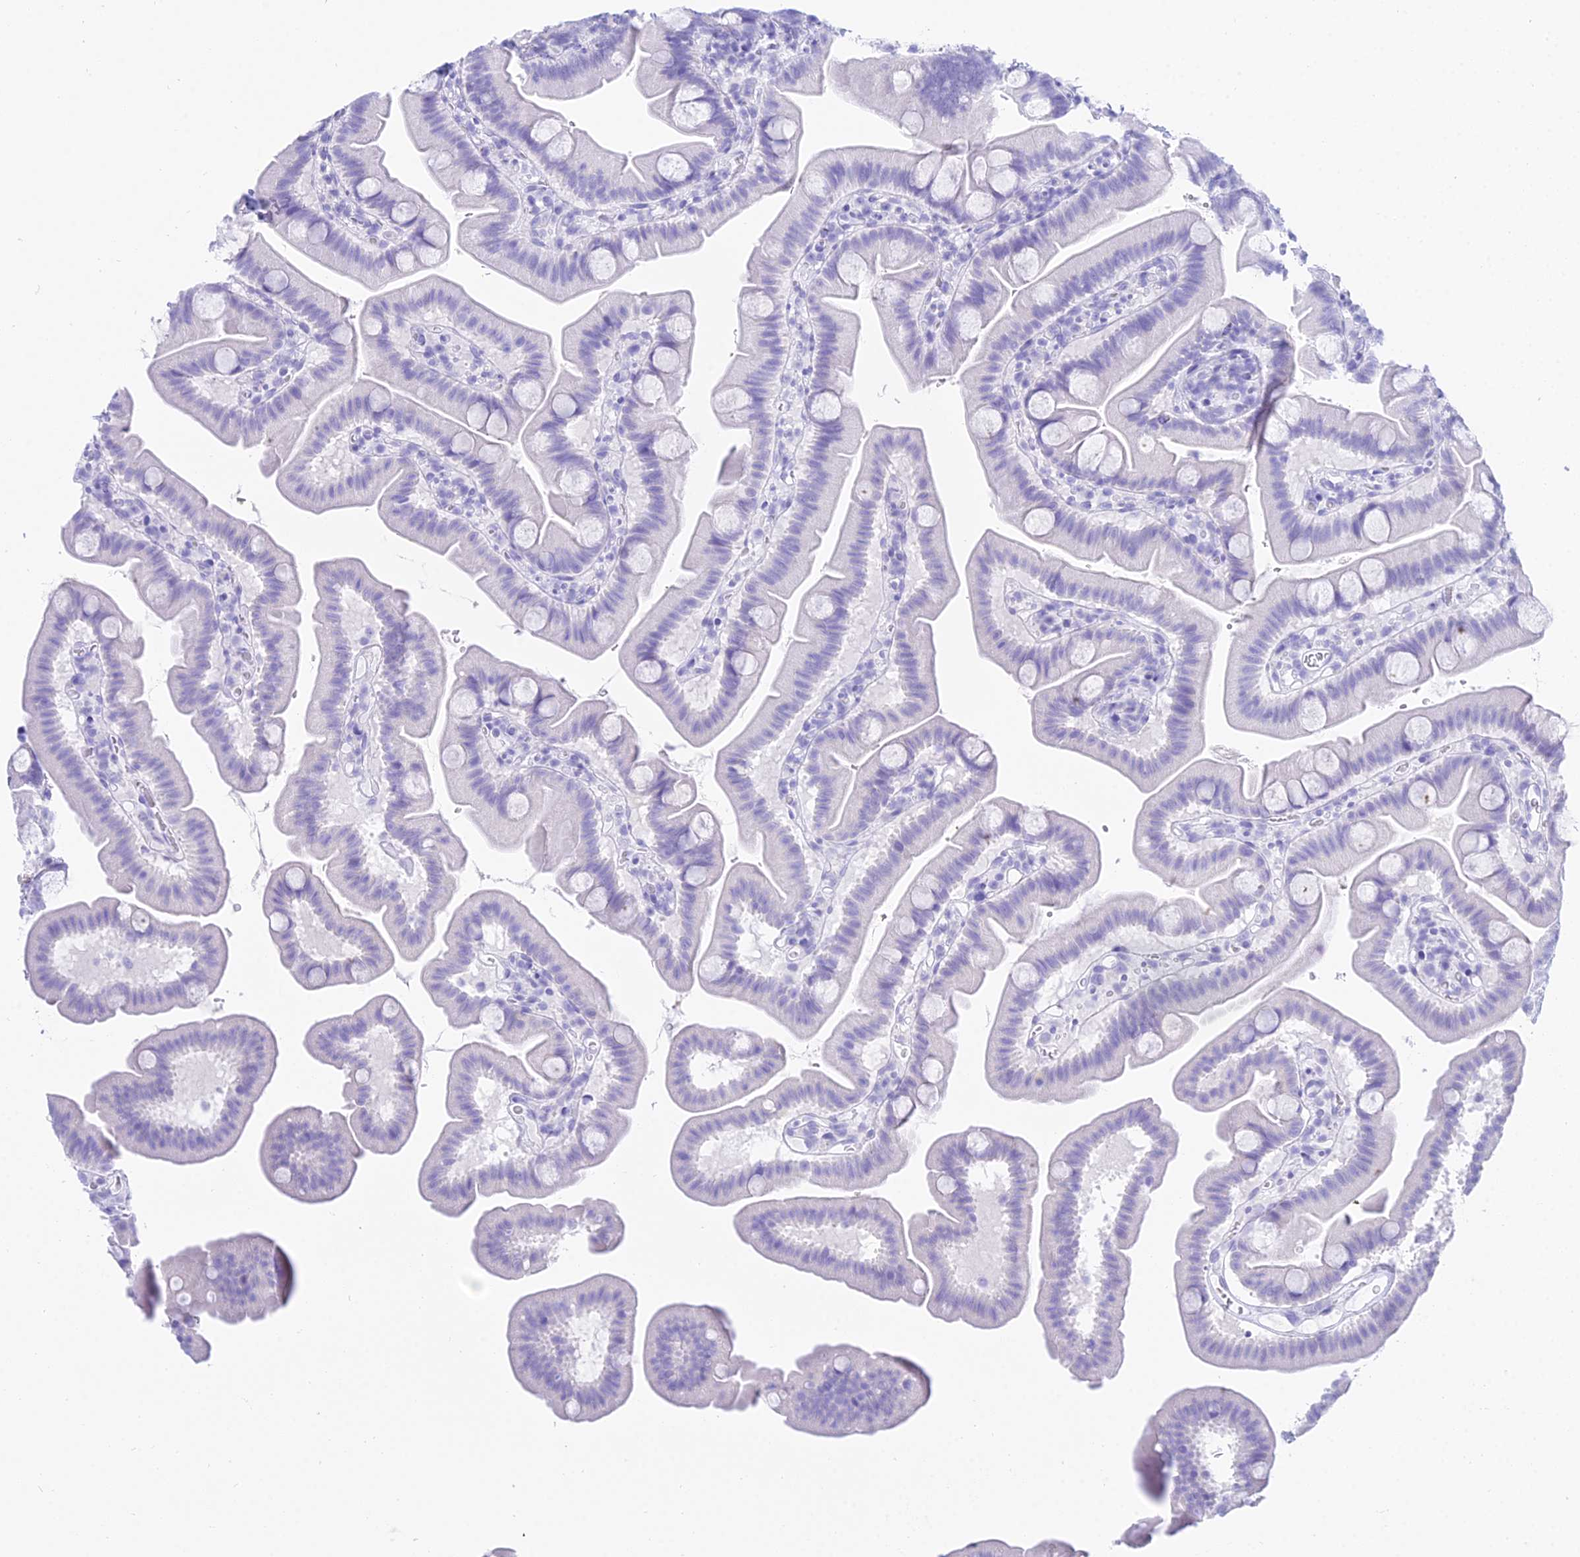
{"staining": {"intensity": "negative", "quantity": "none", "location": "none"}, "tissue": "small intestine", "cell_type": "Glandular cells", "image_type": "normal", "snomed": [{"axis": "morphology", "description": "Normal tissue, NOS"}, {"axis": "topography", "description": "Small intestine"}], "caption": "IHC of benign small intestine demonstrates no positivity in glandular cells.", "gene": "PATE4", "patient": {"sex": "female", "age": 68}}